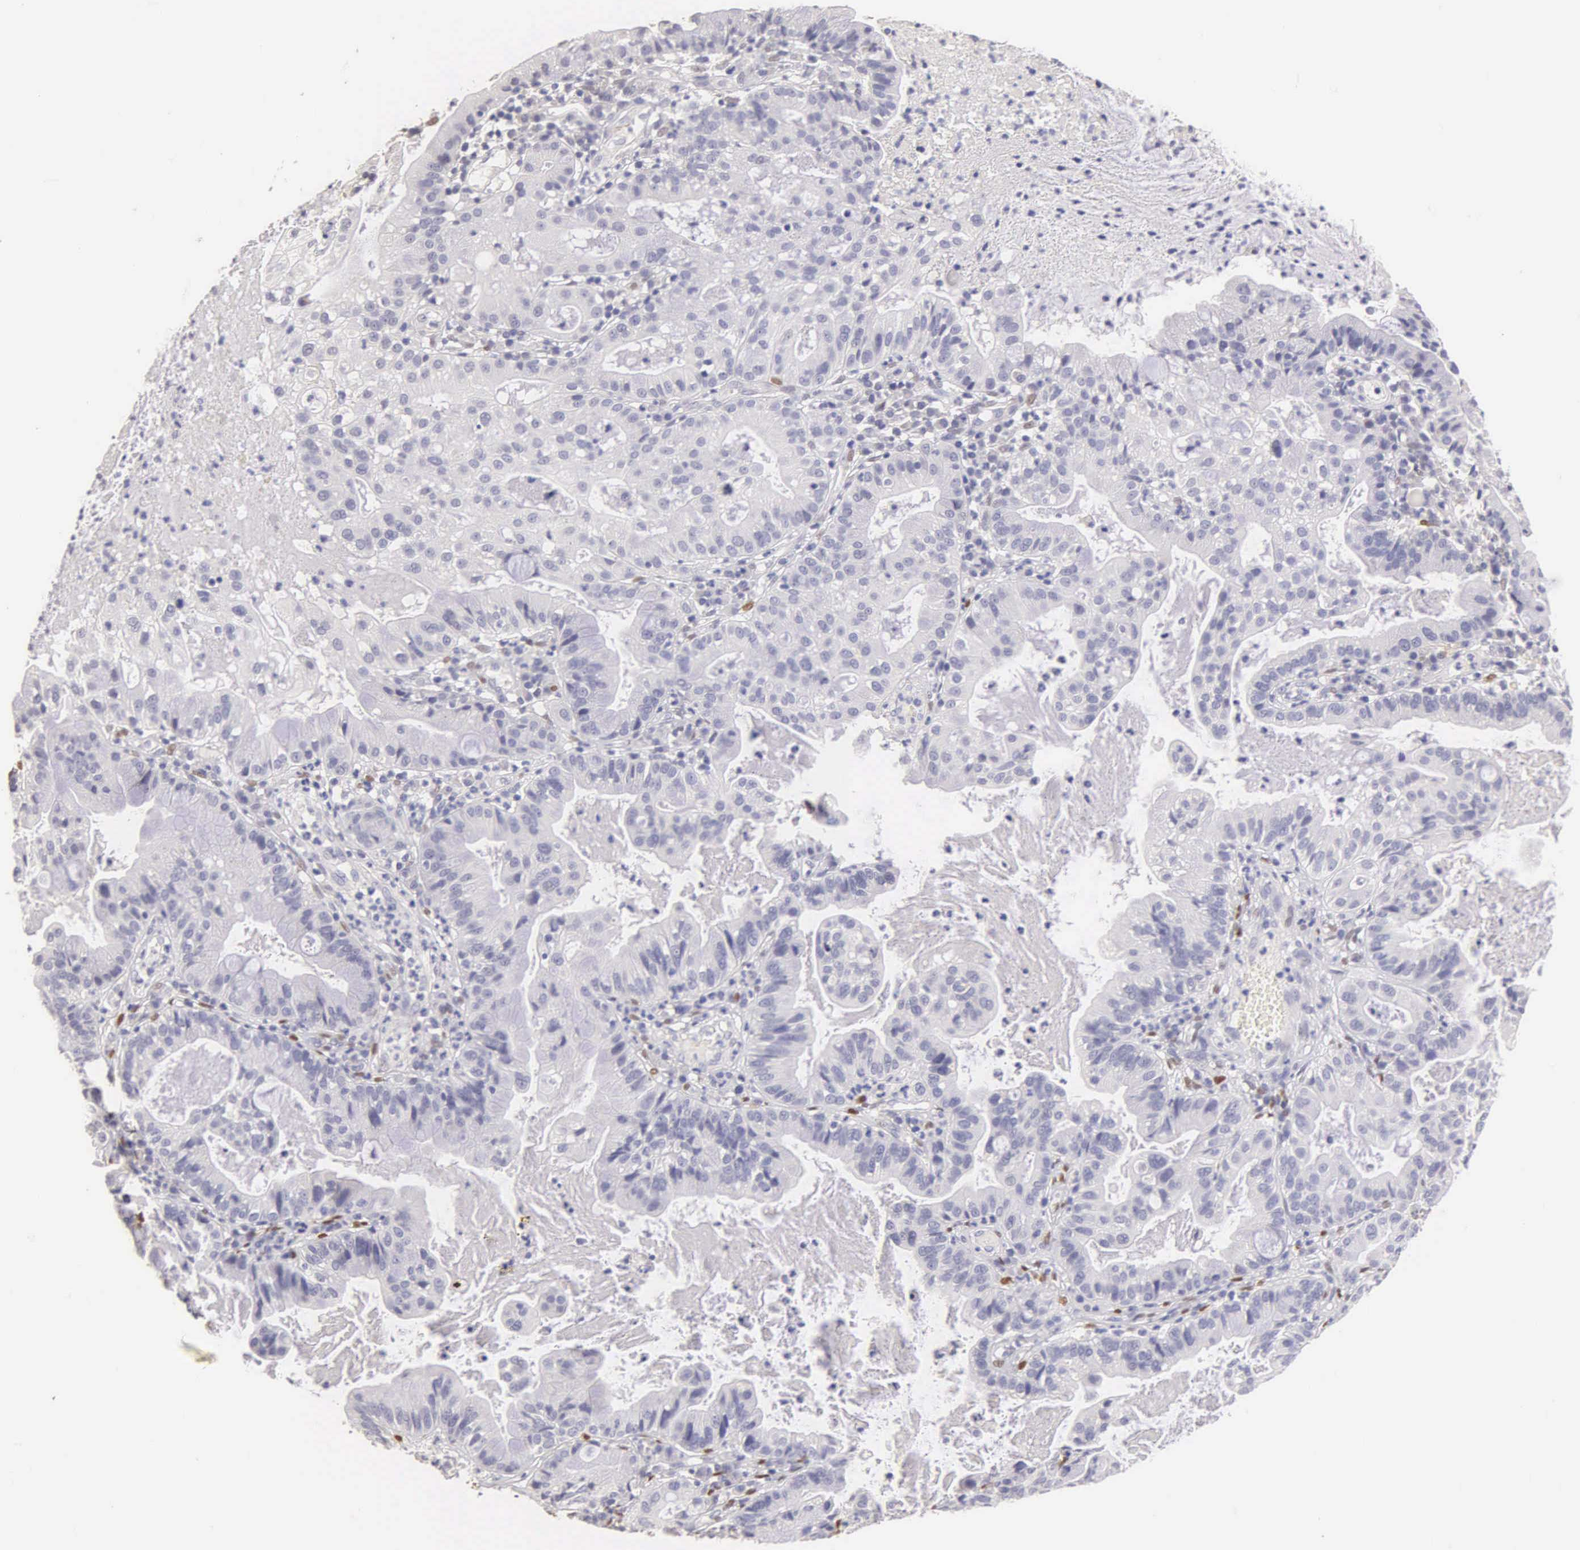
{"staining": {"intensity": "negative", "quantity": "none", "location": "none"}, "tissue": "cervical cancer", "cell_type": "Tumor cells", "image_type": "cancer", "snomed": [{"axis": "morphology", "description": "Adenocarcinoma, NOS"}, {"axis": "topography", "description": "Cervix"}], "caption": "This is an immunohistochemistry photomicrograph of human cervical cancer (adenocarcinoma). There is no positivity in tumor cells.", "gene": "ESR1", "patient": {"sex": "female", "age": 41}}